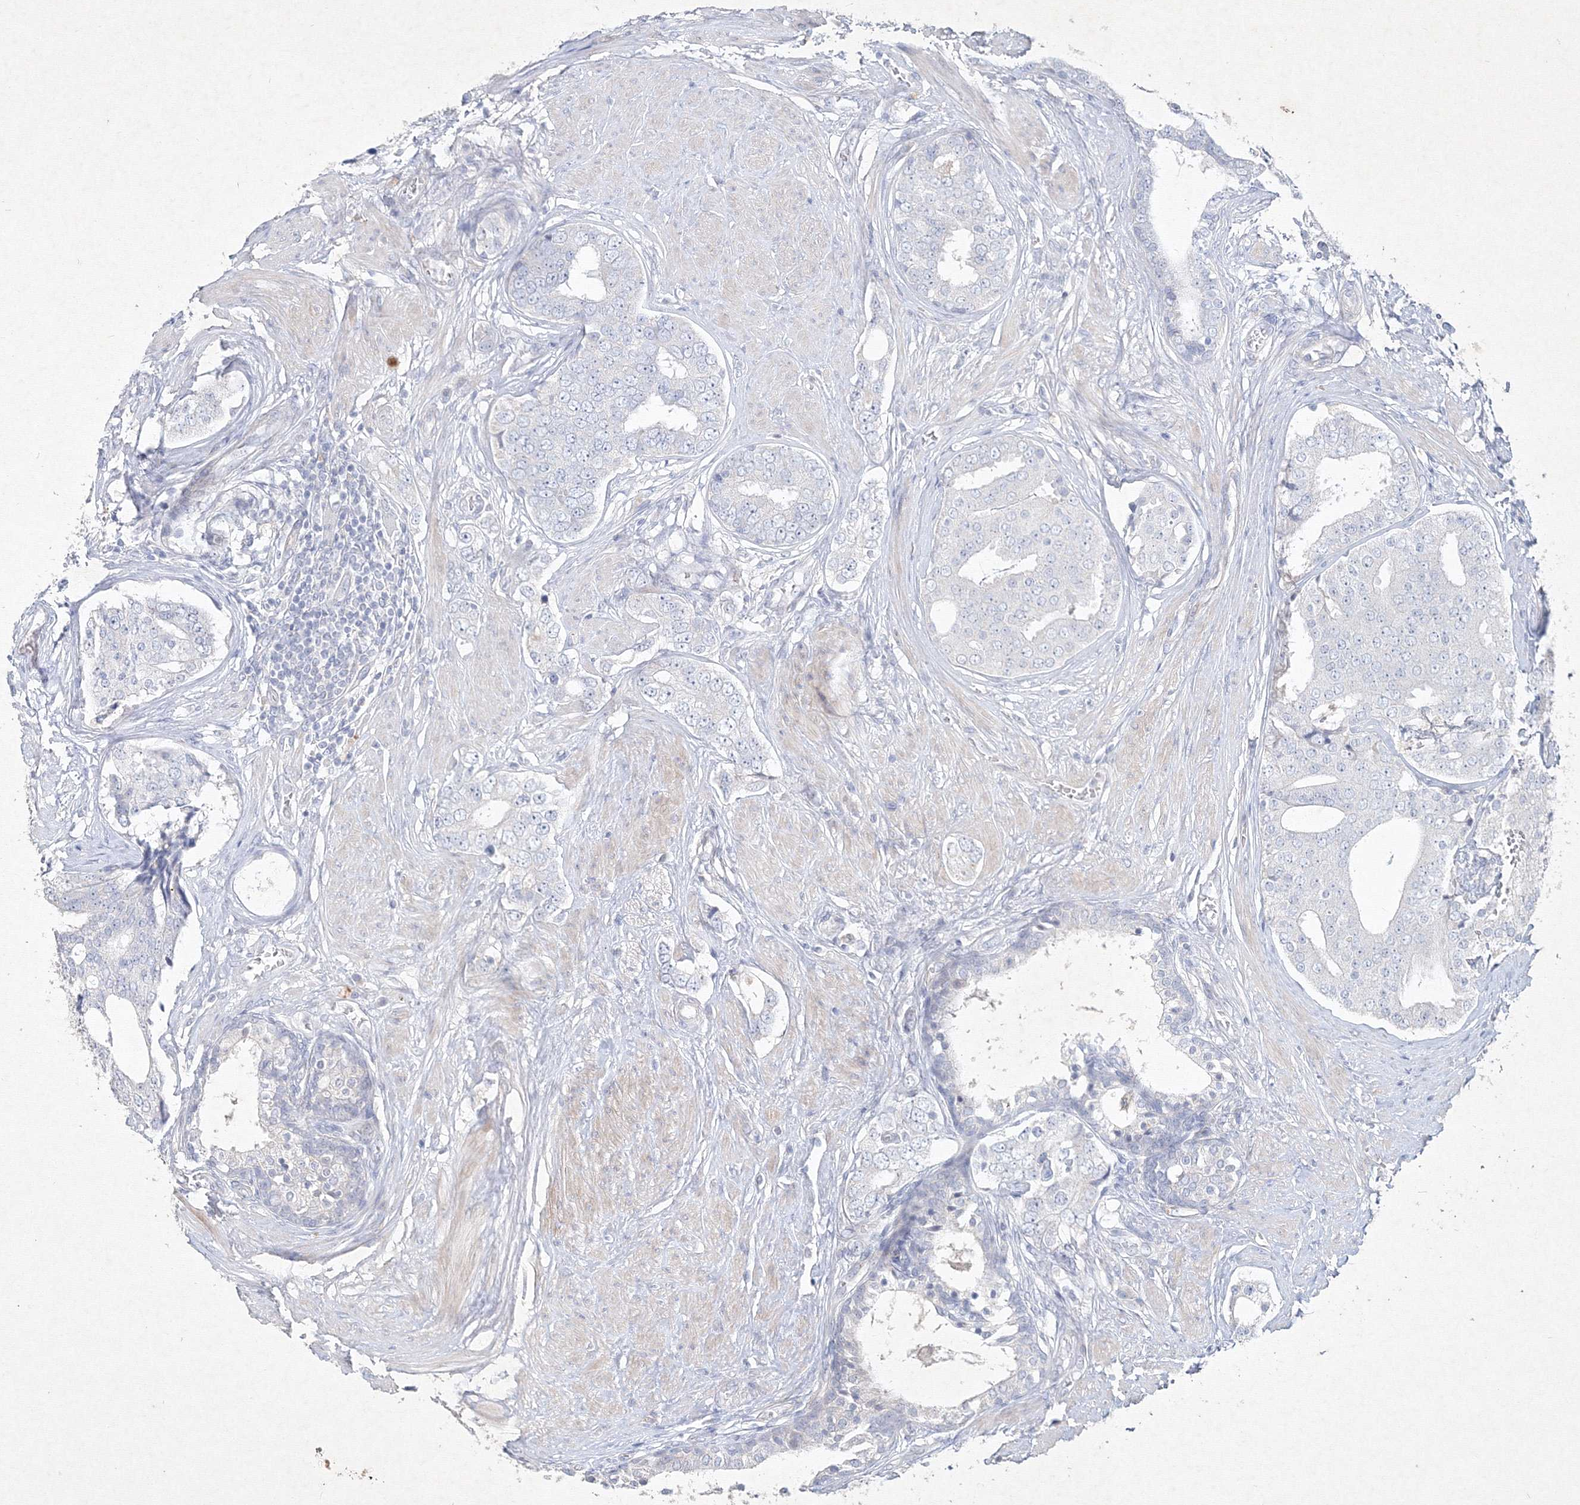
{"staining": {"intensity": "negative", "quantity": "none", "location": "none"}, "tissue": "prostate cancer", "cell_type": "Tumor cells", "image_type": "cancer", "snomed": [{"axis": "morphology", "description": "Adenocarcinoma, High grade"}, {"axis": "topography", "description": "Prostate"}], "caption": "This micrograph is of prostate cancer (high-grade adenocarcinoma) stained with immunohistochemistry to label a protein in brown with the nuclei are counter-stained blue. There is no expression in tumor cells.", "gene": "CXXC4", "patient": {"sex": "male", "age": 56}}